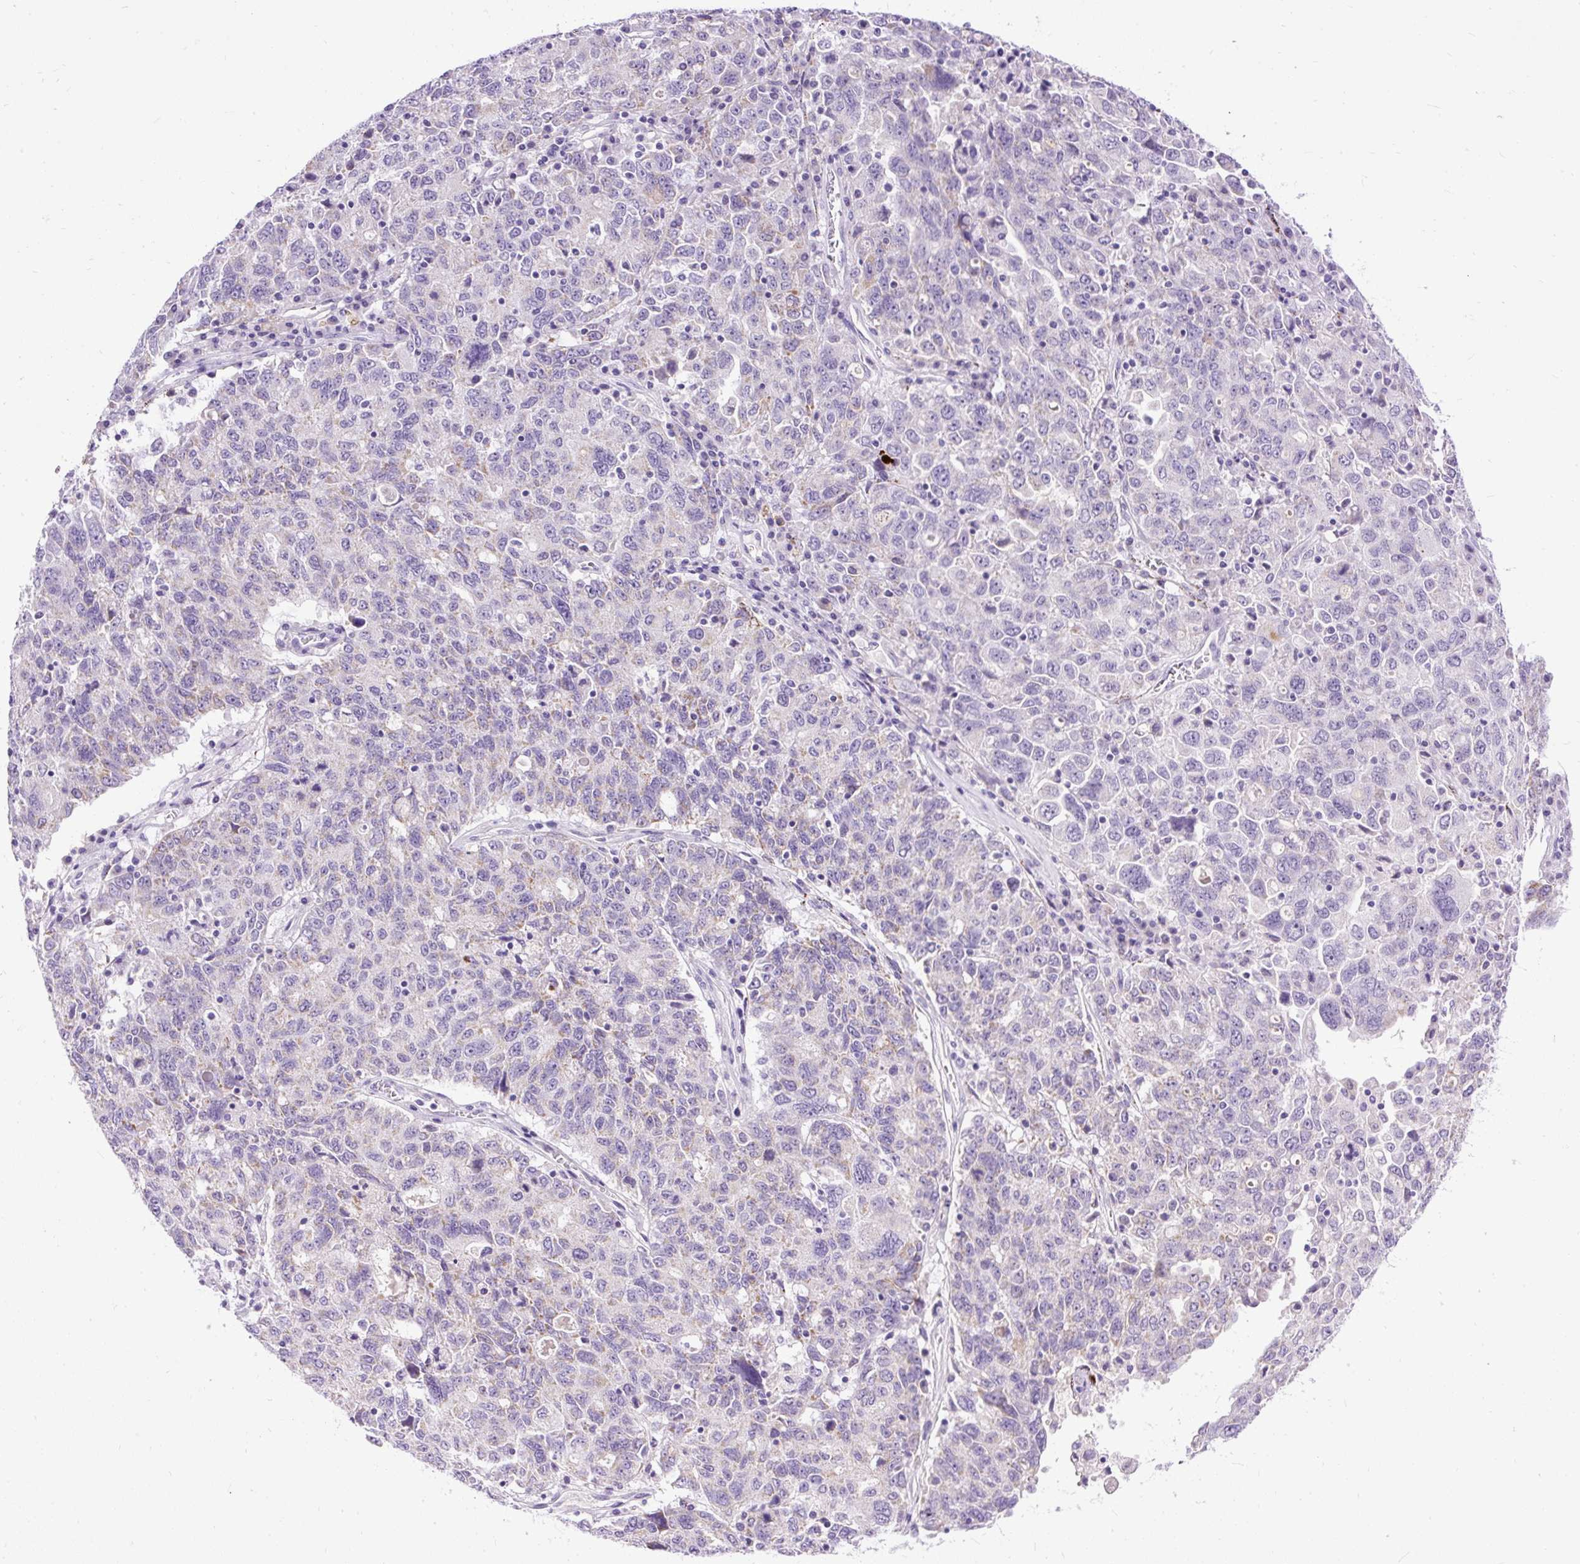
{"staining": {"intensity": "negative", "quantity": "none", "location": "none"}, "tissue": "ovarian cancer", "cell_type": "Tumor cells", "image_type": "cancer", "snomed": [{"axis": "morphology", "description": "Carcinoma, endometroid"}, {"axis": "topography", "description": "Ovary"}], "caption": "Tumor cells are negative for protein expression in human endometroid carcinoma (ovarian).", "gene": "ZNF256", "patient": {"sex": "female", "age": 62}}